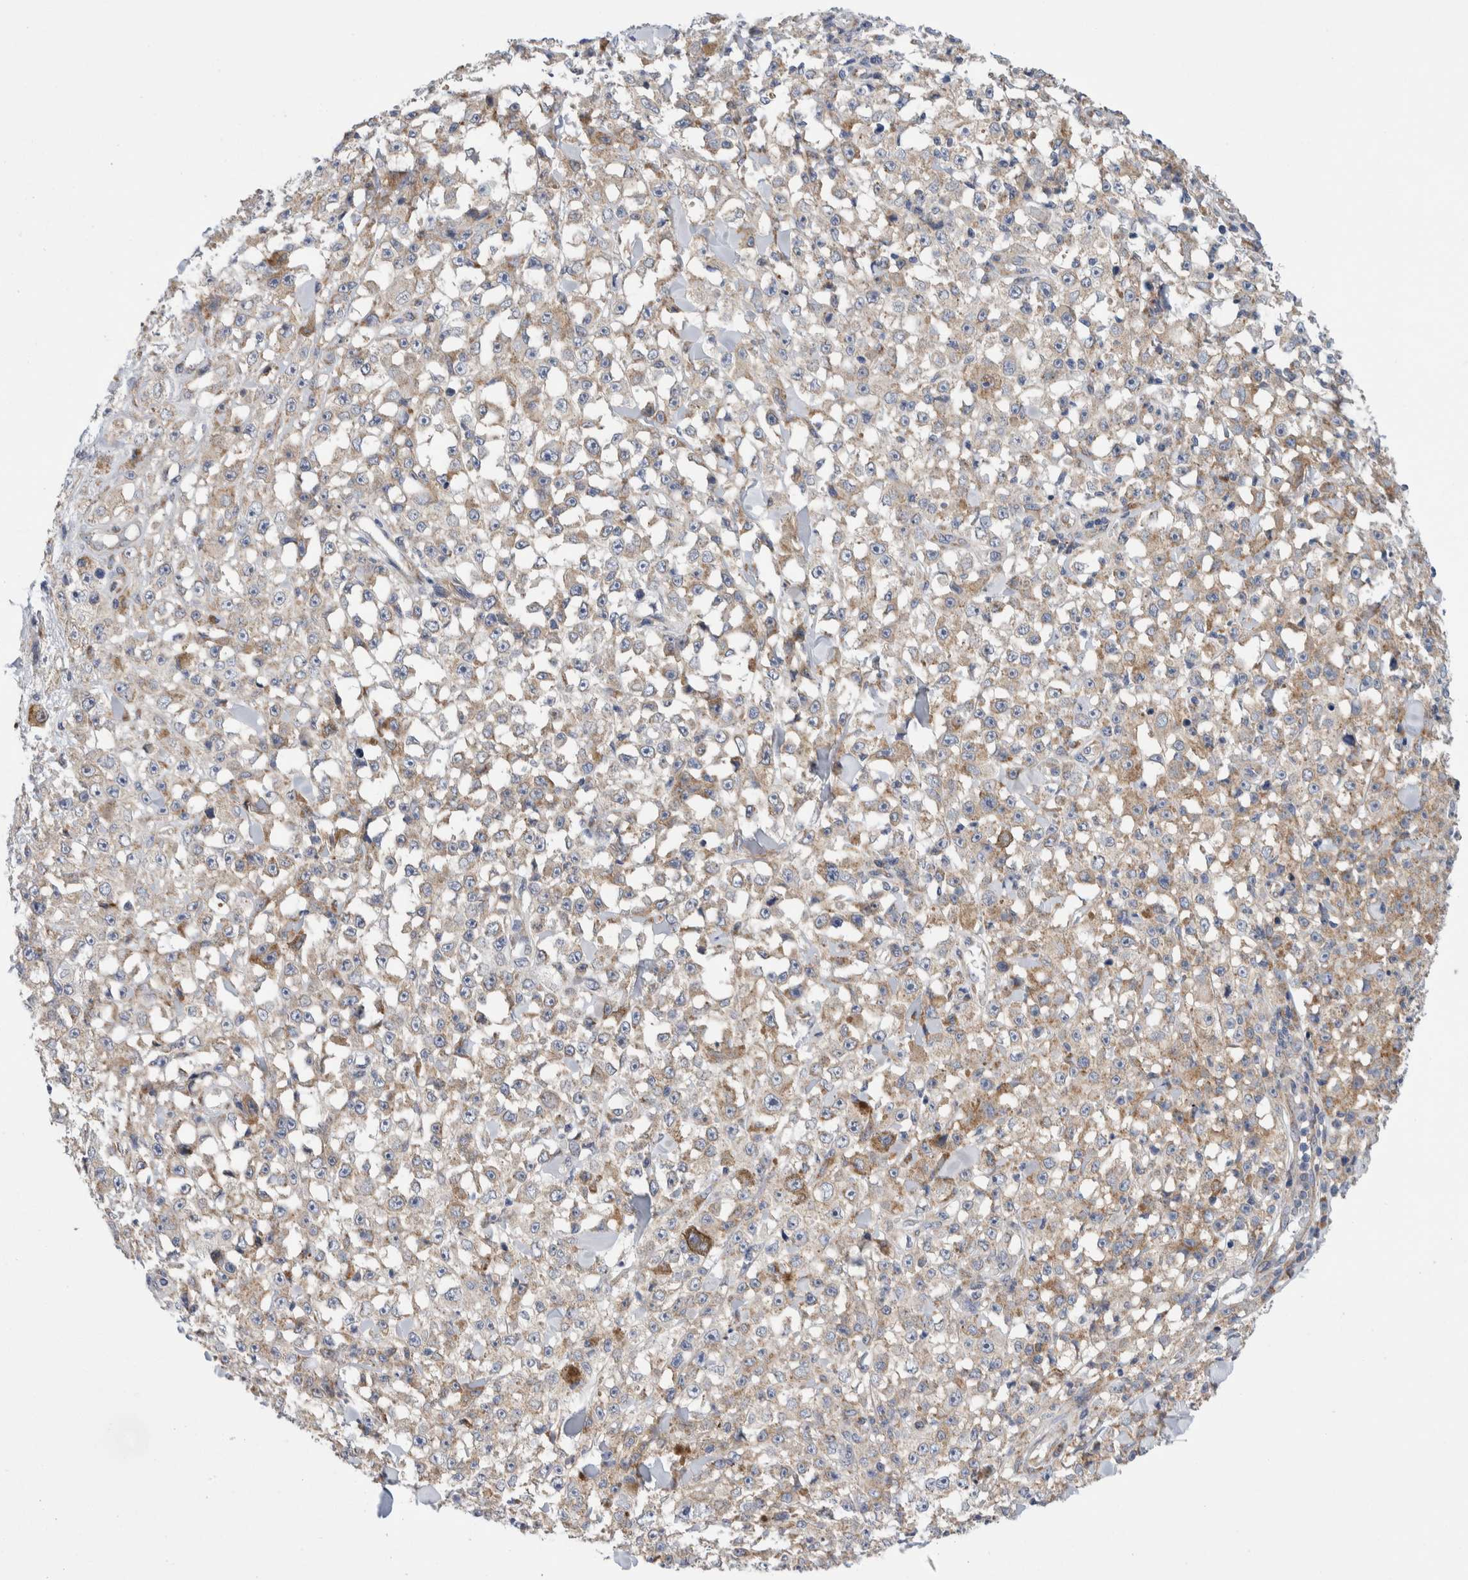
{"staining": {"intensity": "weak", "quantity": "25%-75%", "location": "cytoplasmic/membranous"}, "tissue": "melanoma", "cell_type": "Tumor cells", "image_type": "cancer", "snomed": [{"axis": "morphology", "description": "Malignant melanoma, NOS"}, {"axis": "topography", "description": "Skin"}], "caption": "There is low levels of weak cytoplasmic/membranous expression in tumor cells of melanoma, as demonstrated by immunohistochemical staining (brown color).", "gene": "RACK1", "patient": {"sex": "female", "age": 82}}